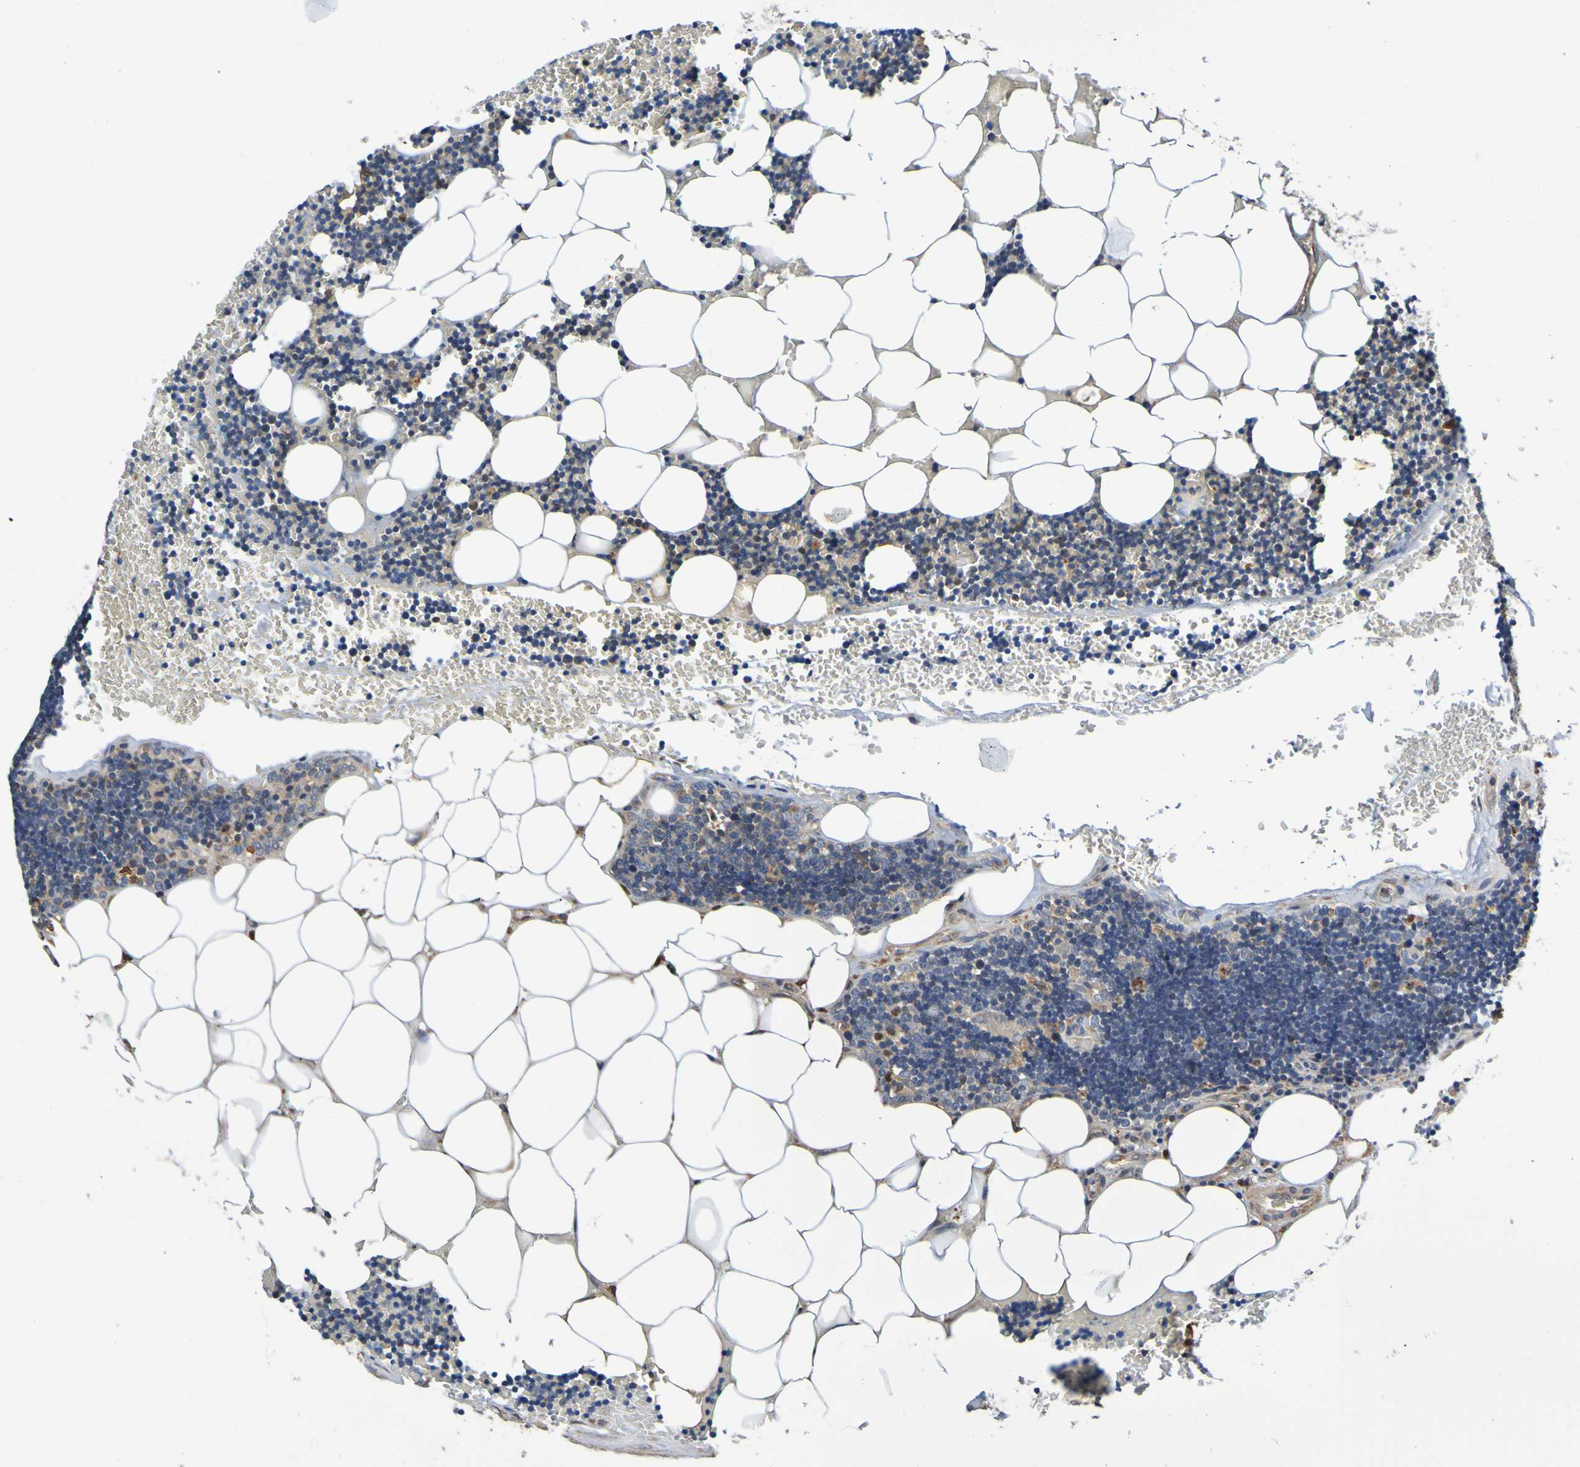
{"staining": {"intensity": "moderate", "quantity": "25%-75%", "location": "cytoplasmic/membranous"}, "tissue": "lymph node", "cell_type": "Germinal center cells", "image_type": "normal", "snomed": [{"axis": "morphology", "description": "Normal tissue, NOS"}, {"axis": "topography", "description": "Lymph node"}], "caption": "Immunohistochemistry micrograph of normal lymph node: lymph node stained using immunohistochemistry demonstrates medium levels of moderate protein expression localized specifically in the cytoplasmic/membranous of germinal center cells, appearing as a cytoplasmic/membranous brown color.", "gene": "METAP2", "patient": {"sex": "male", "age": 33}}